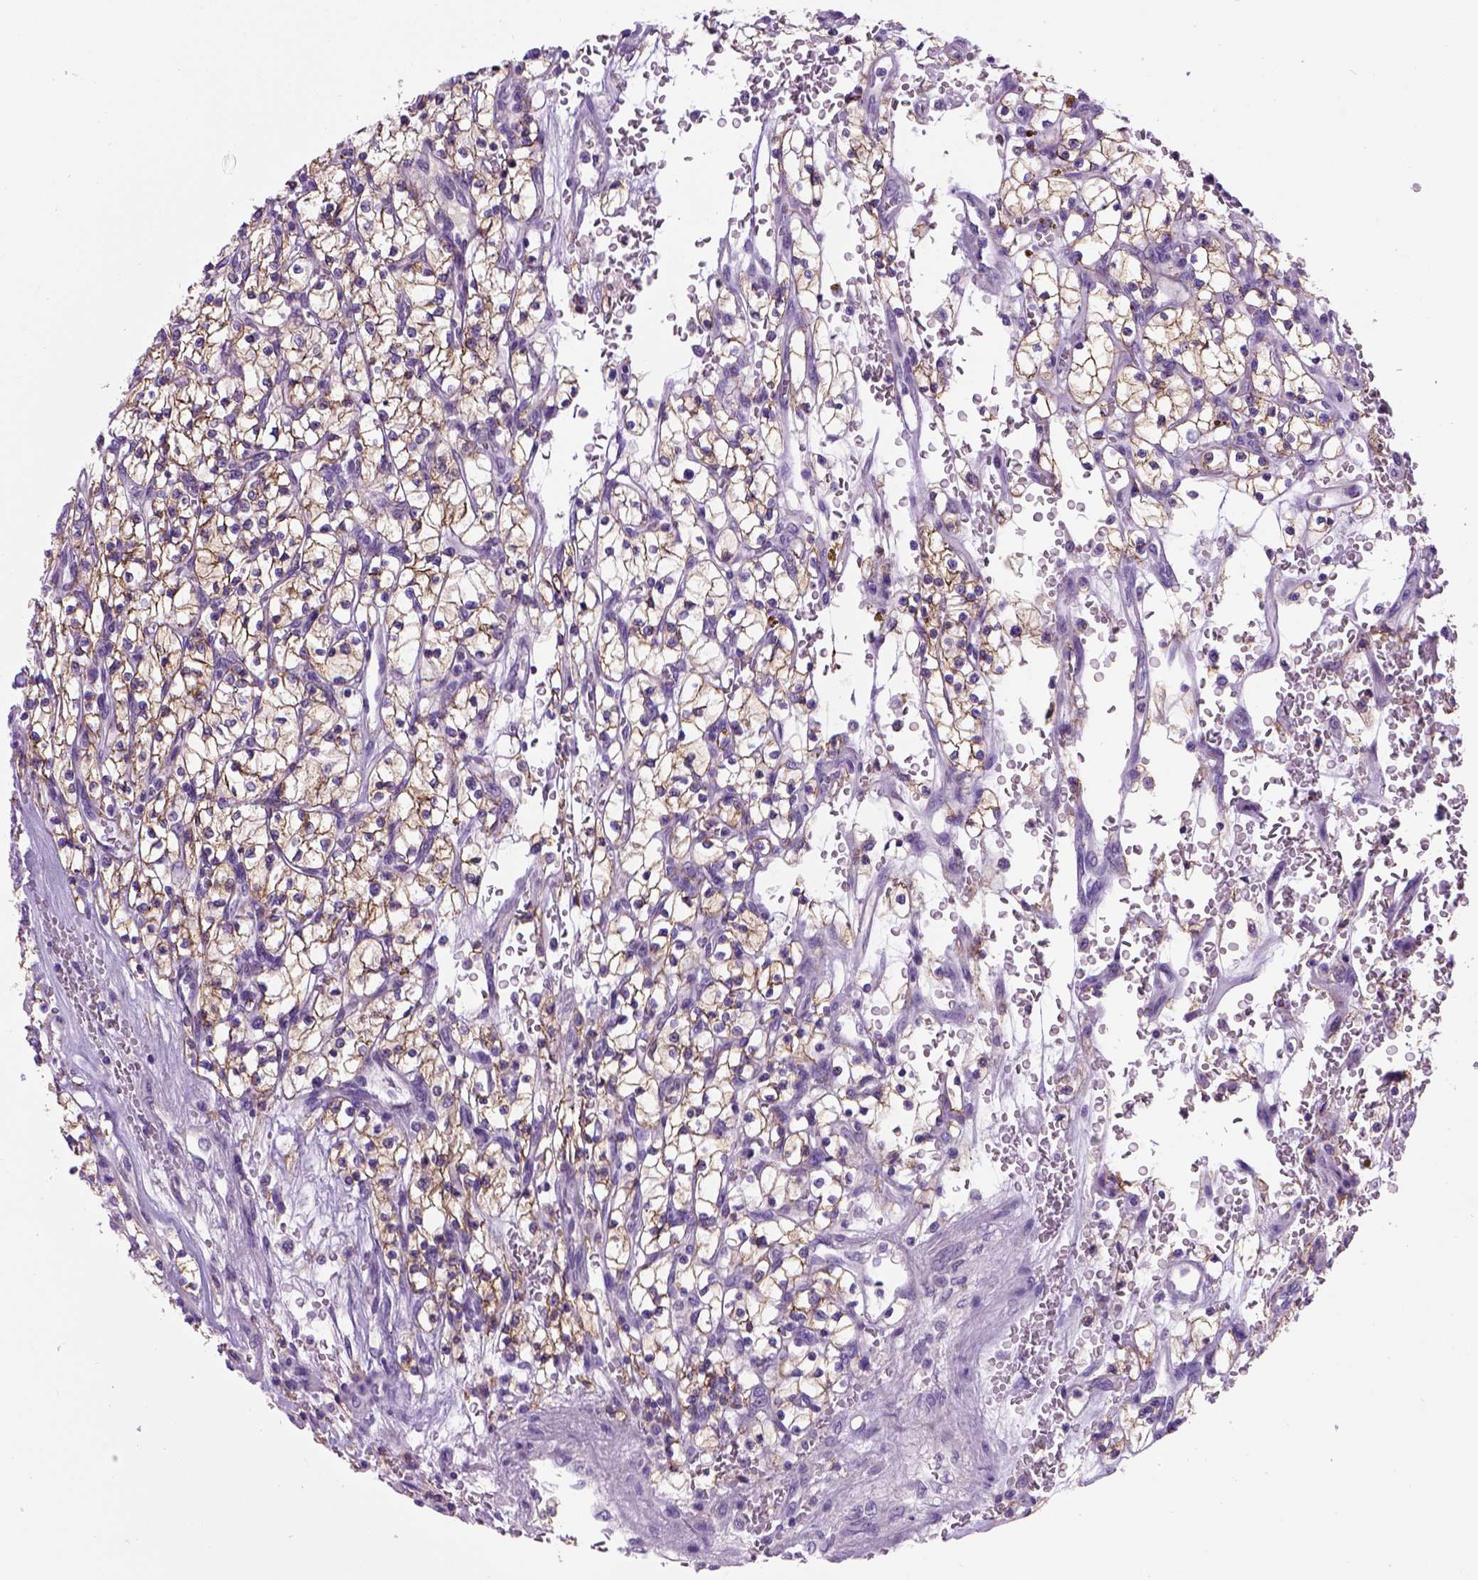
{"staining": {"intensity": "moderate", "quantity": "25%-75%", "location": "cytoplasmic/membranous"}, "tissue": "renal cancer", "cell_type": "Tumor cells", "image_type": "cancer", "snomed": [{"axis": "morphology", "description": "Adenocarcinoma, NOS"}, {"axis": "topography", "description": "Kidney"}], "caption": "A micrograph of human adenocarcinoma (renal) stained for a protein exhibits moderate cytoplasmic/membranous brown staining in tumor cells.", "gene": "CDH1", "patient": {"sex": "female", "age": 64}}